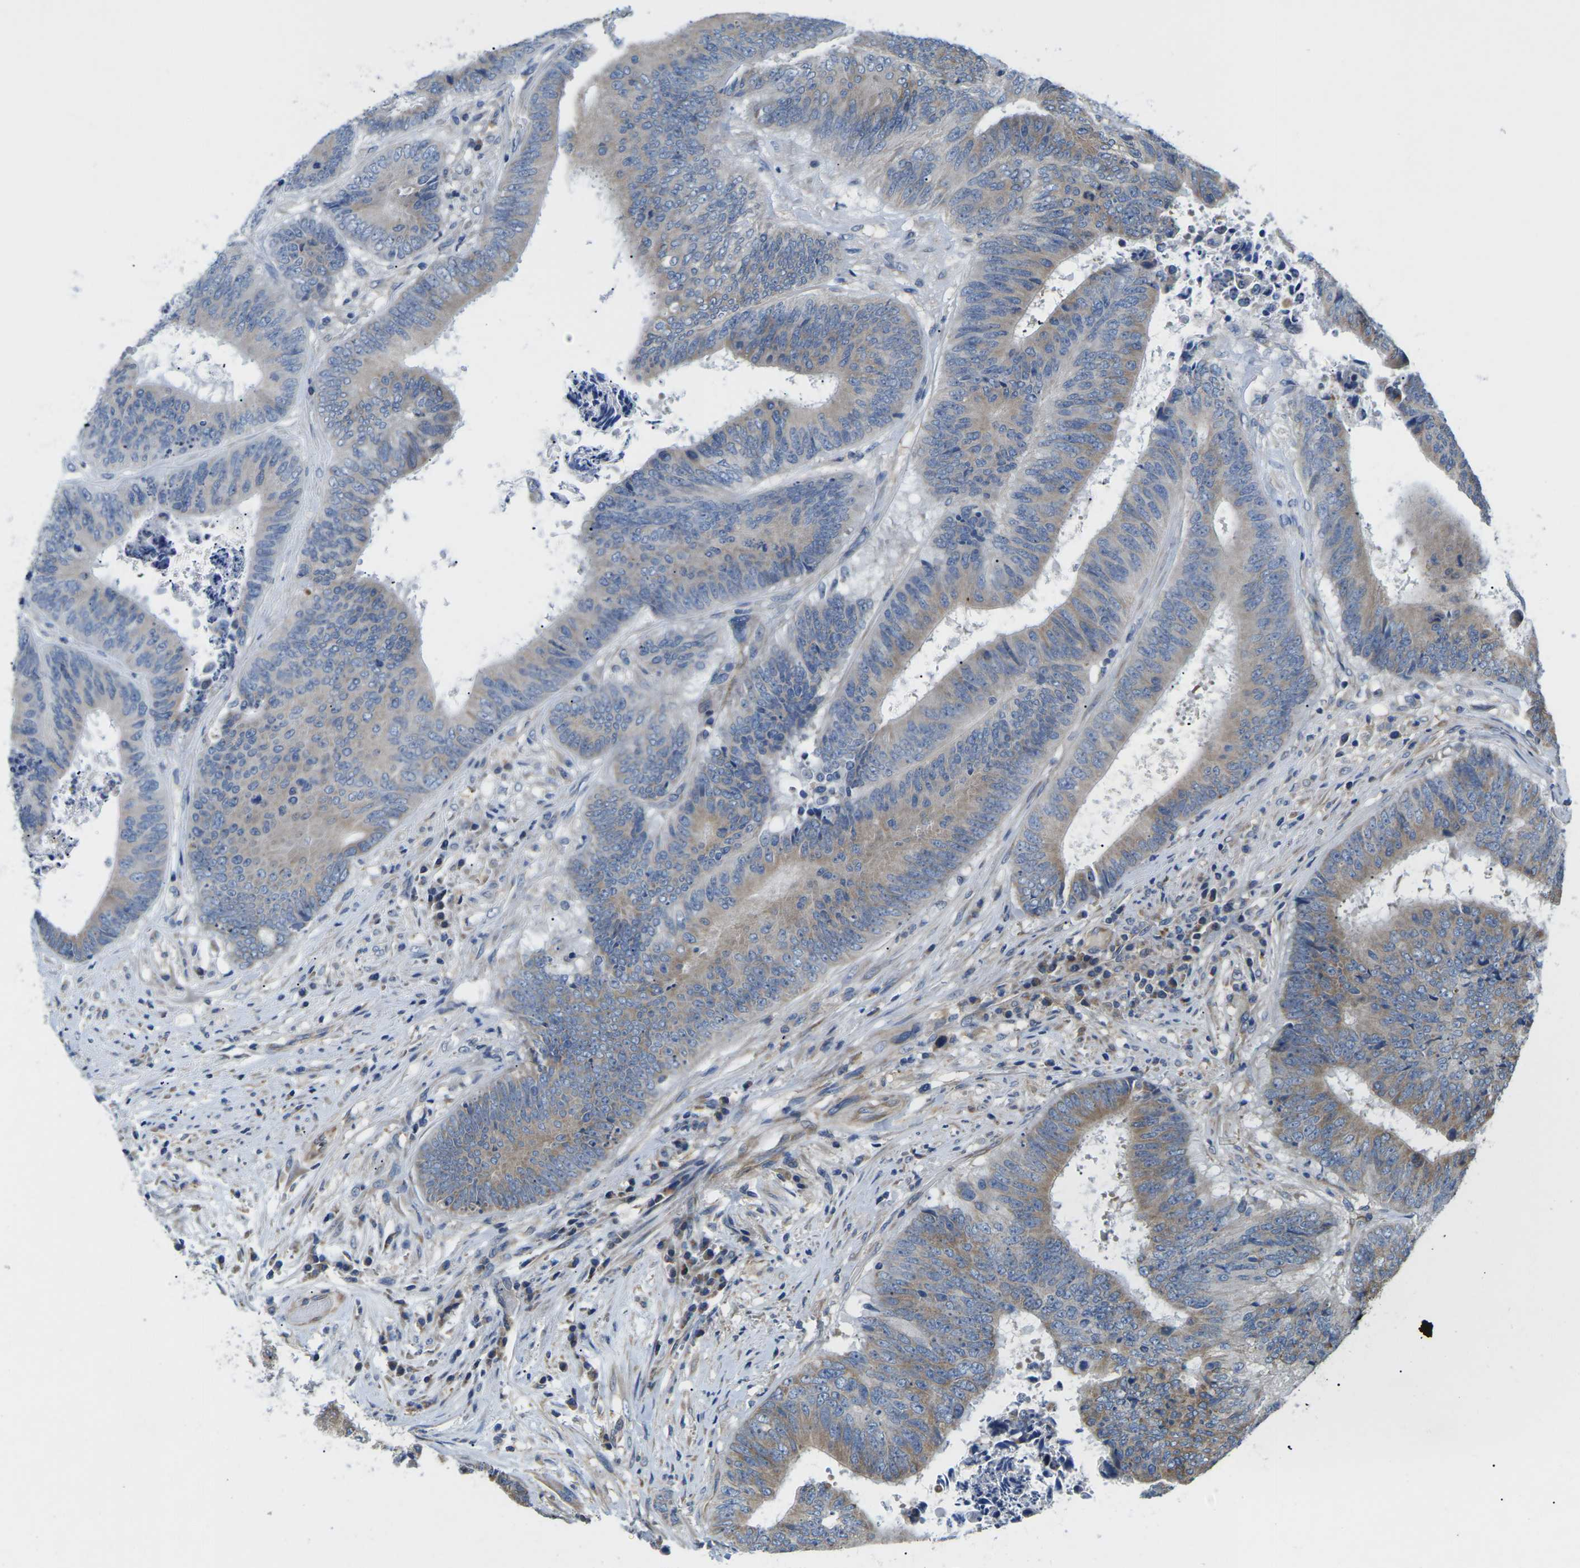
{"staining": {"intensity": "weak", "quantity": ">75%", "location": "cytoplasmic/membranous"}, "tissue": "colorectal cancer", "cell_type": "Tumor cells", "image_type": "cancer", "snomed": [{"axis": "morphology", "description": "Adenocarcinoma, NOS"}, {"axis": "topography", "description": "Rectum"}], "caption": "DAB (3,3'-diaminobenzidine) immunohistochemical staining of adenocarcinoma (colorectal) demonstrates weak cytoplasmic/membranous protein positivity in approximately >75% of tumor cells.", "gene": "TMEFF2", "patient": {"sex": "male", "age": 72}}